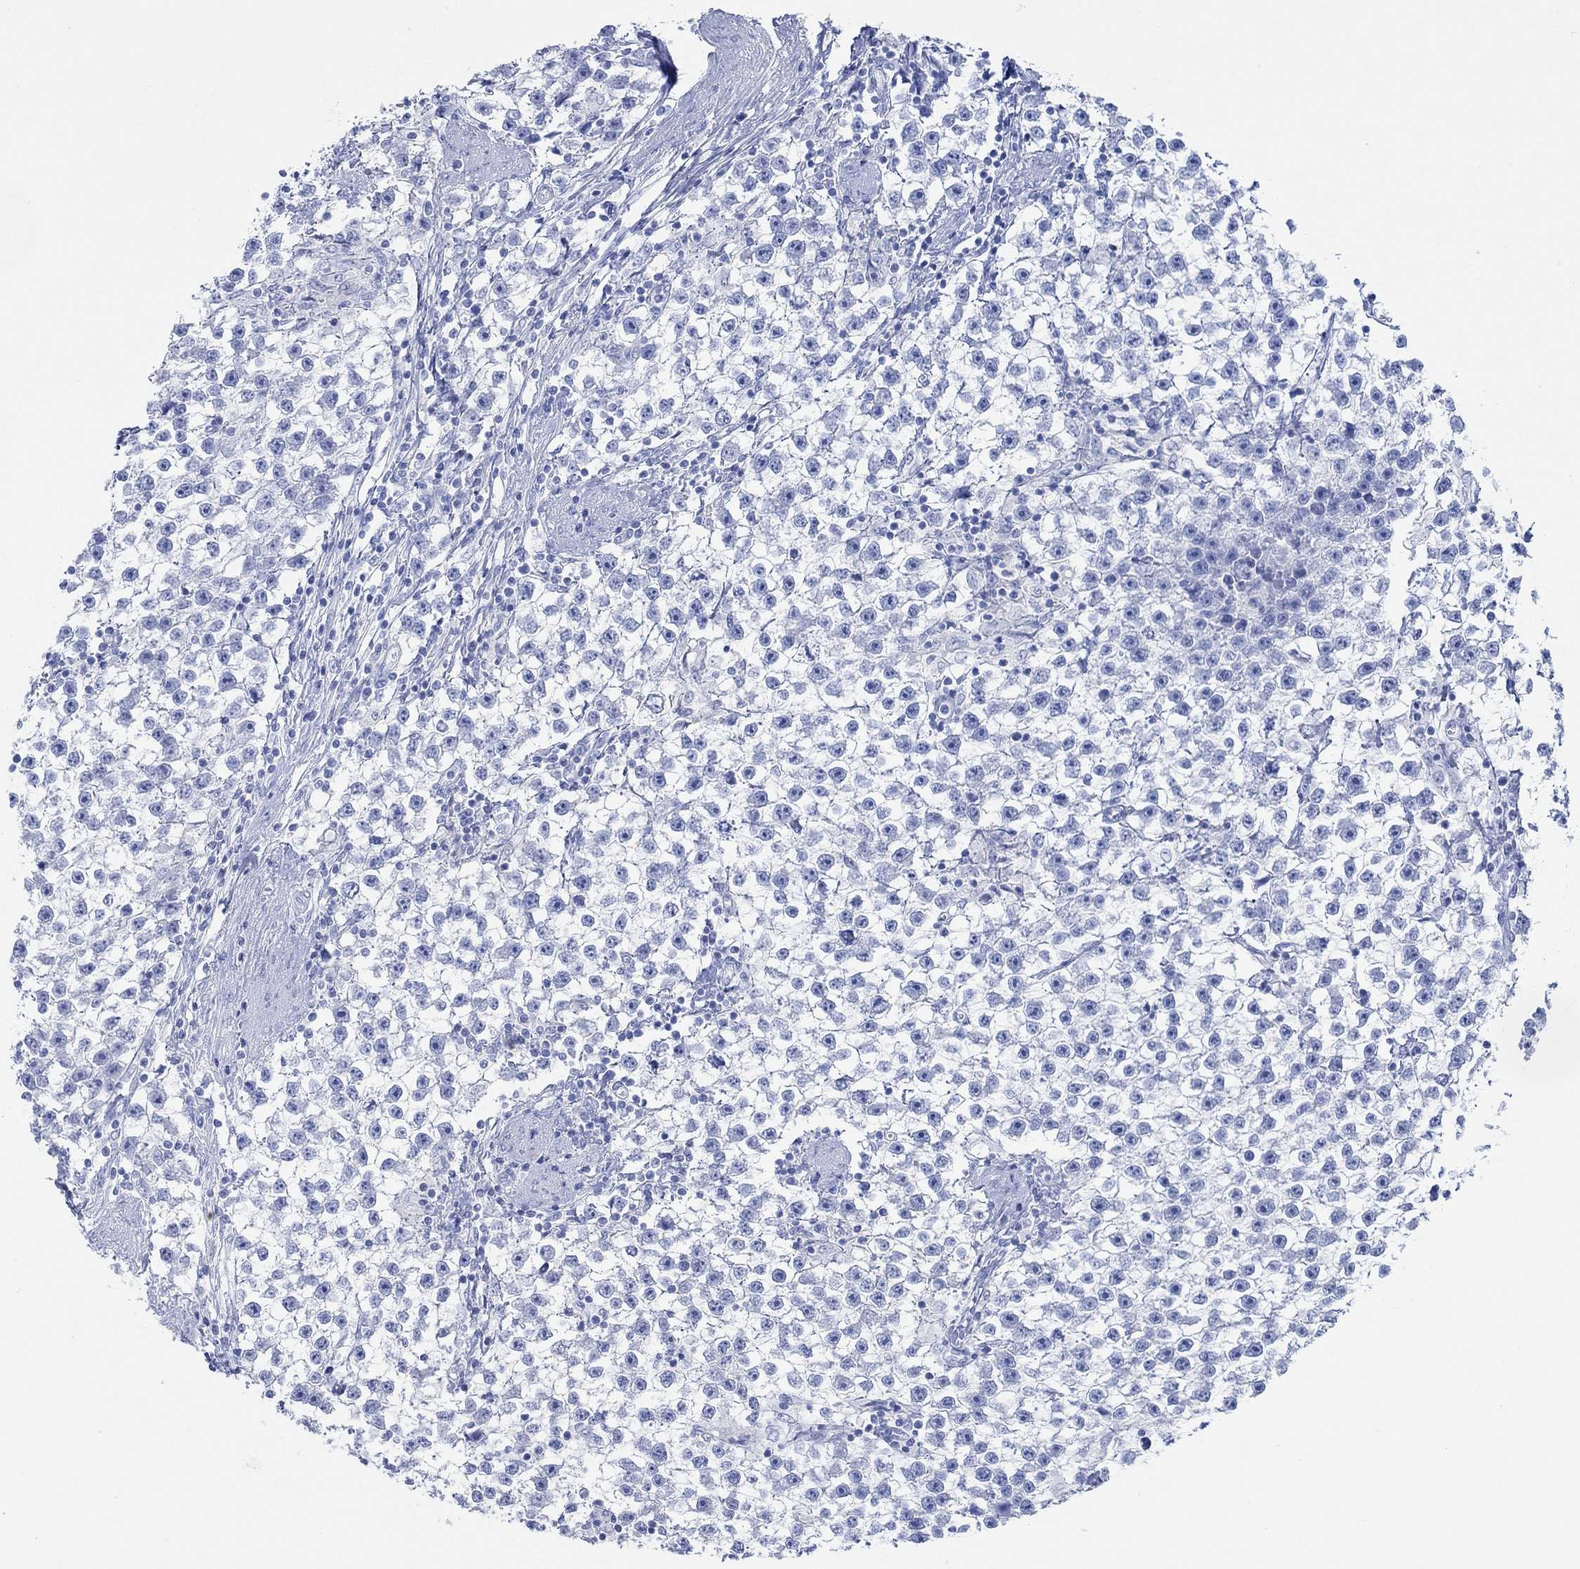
{"staining": {"intensity": "negative", "quantity": "none", "location": "none"}, "tissue": "testis cancer", "cell_type": "Tumor cells", "image_type": "cancer", "snomed": [{"axis": "morphology", "description": "Seminoma, NOS"}, {"axis": "topography", "description": "Testis"}], "caption": "Immunohistochemical staining of testis cancer (seminoma) demonstrates no significant staining in tumor cells.", "gene": "AK8", "patient": {"sex": "male", "age": 59}}